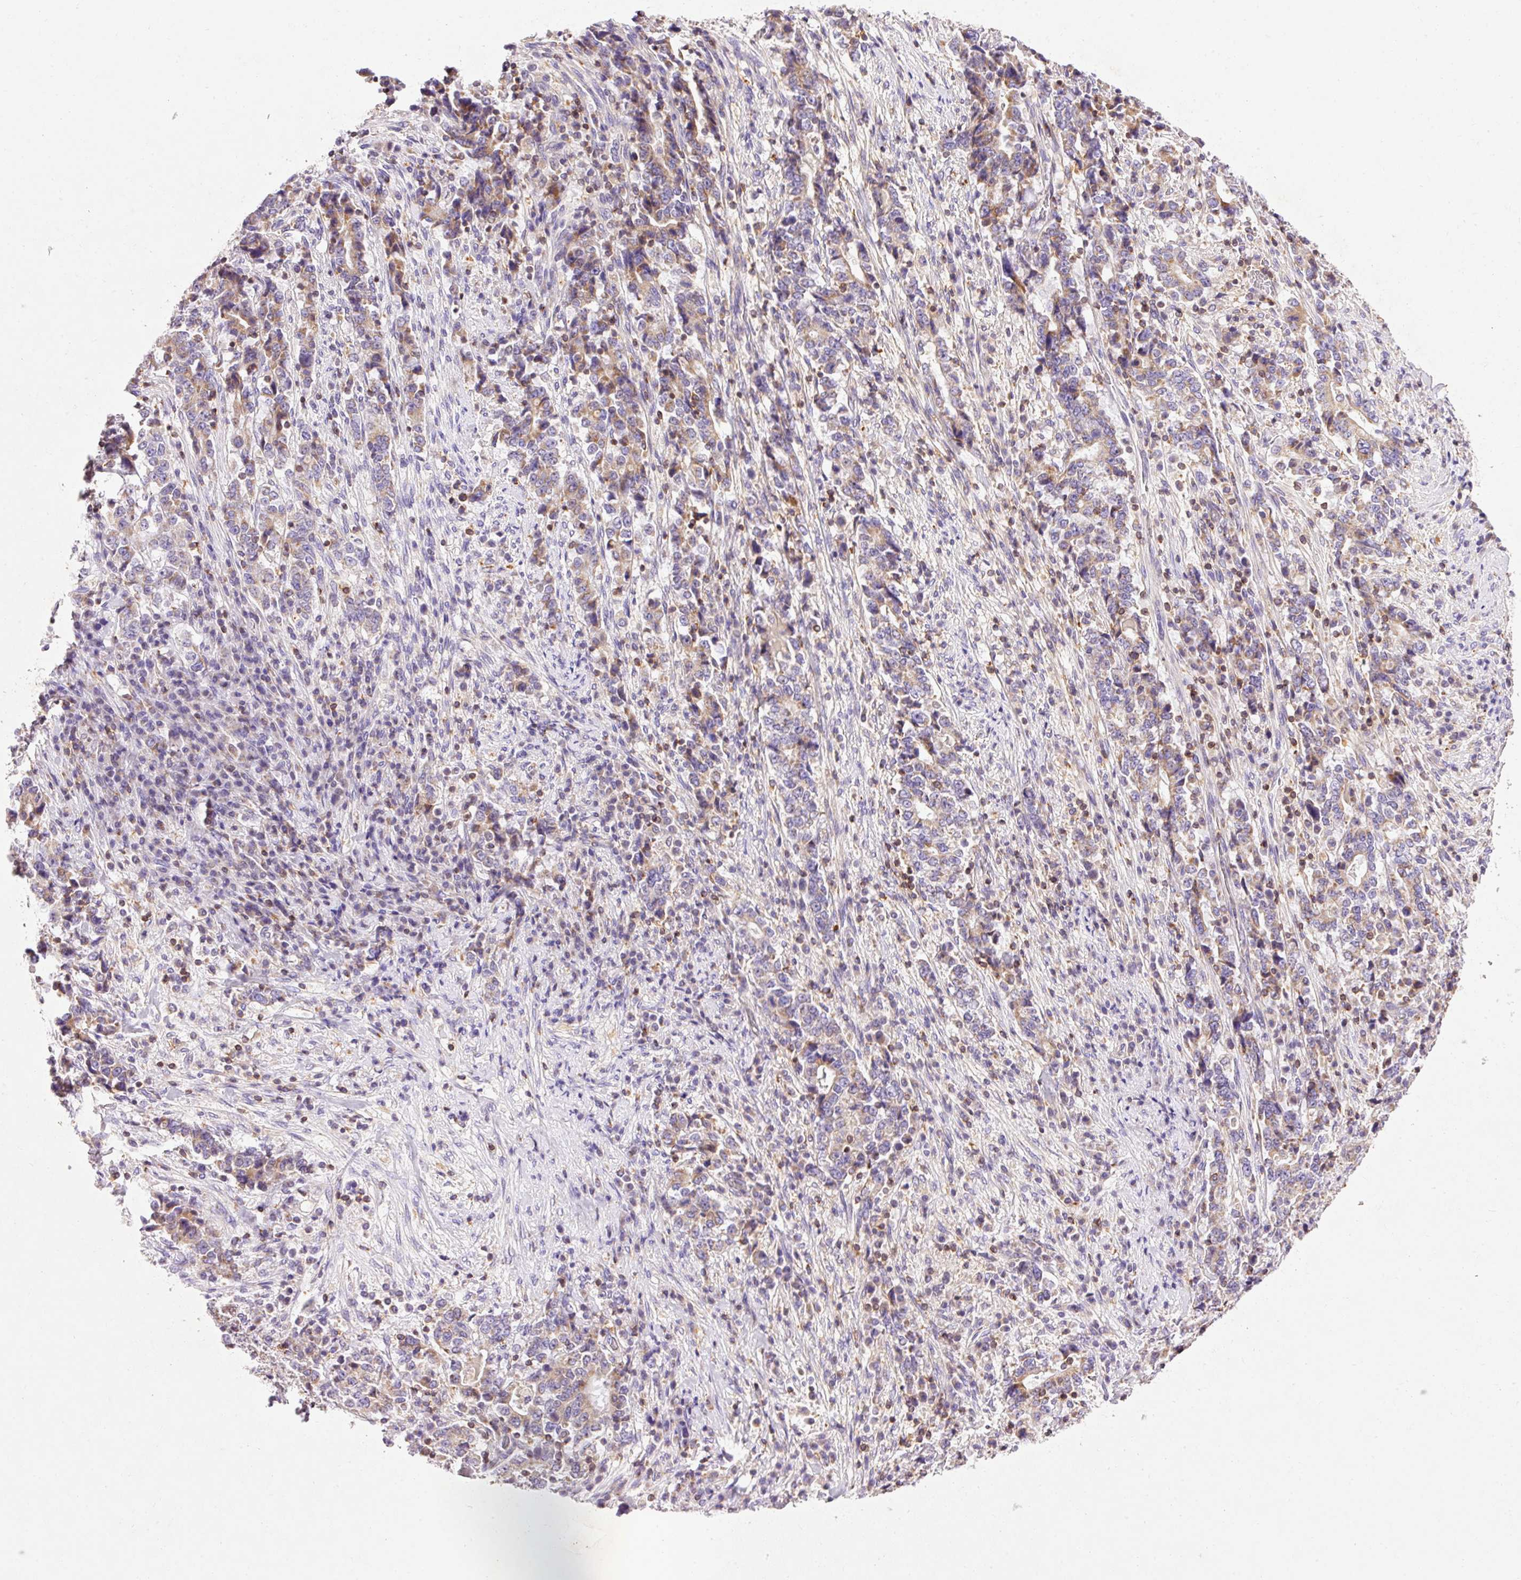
{"staining": {"intensity": "weak", "quantity": "25%-75%", "location": "cytoplasmic/membranous"}, "tissue": "stomach cancer", "cell_type": "Tumor cells", "image_type": "cancer", "snomed": [{"axis": "morphology", "description": "Normal tissue, NOS"}, {"axis": "morphology", "description": "Adenocarcinoma, NOS"}, {"axis": "topography", "description": "Stomach, upper"}, {"axis": "topography", "description": "Stomach"}], "caption": "Protein staining exhibits weak cytoplasmic/membranous positivity in about 25%-75% of tumor cells in adenocarcinoma (stomach).", "gene": "IMMT", "patient": {"sex": "male", "age": 59}}